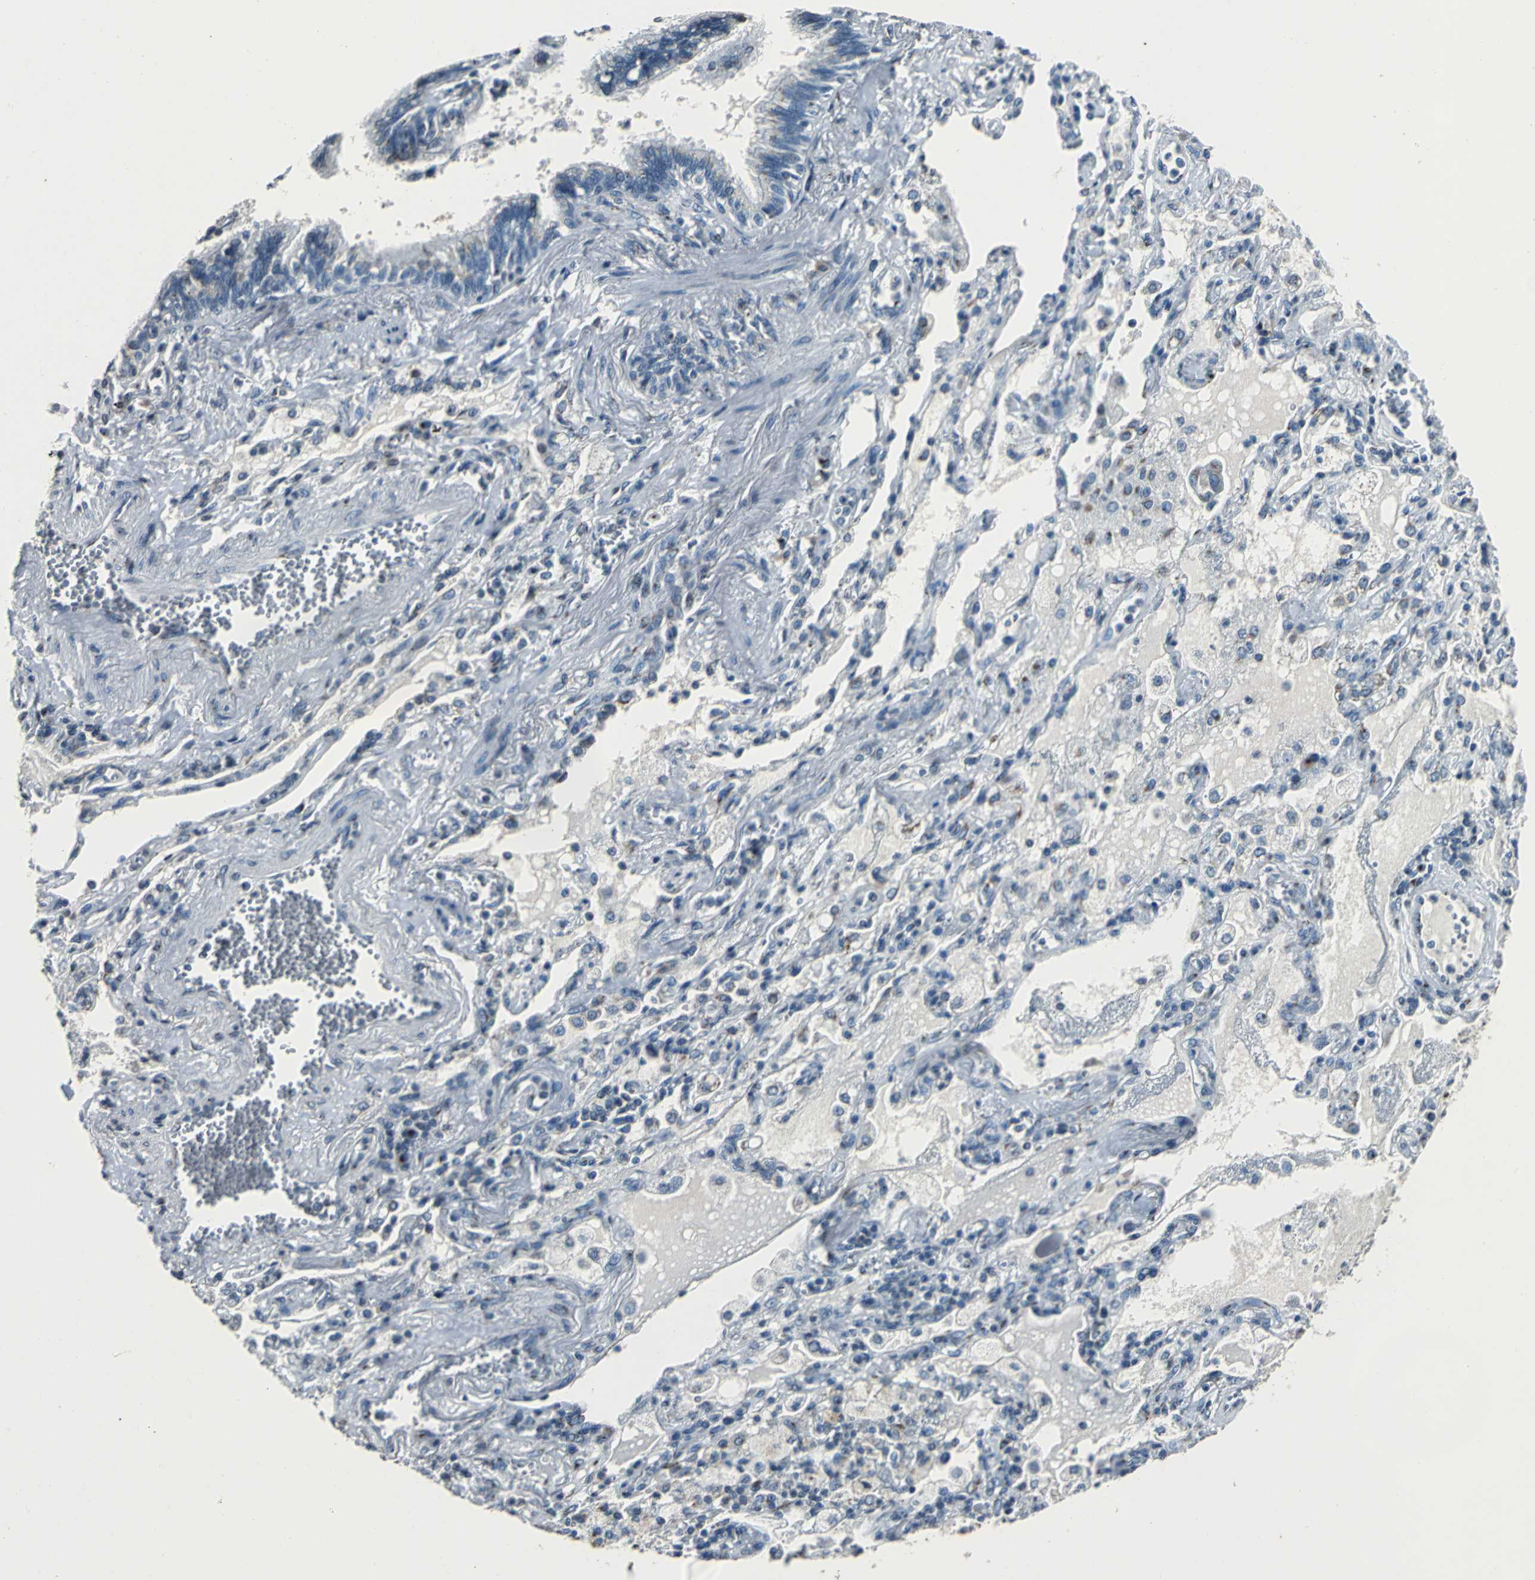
{"staining": {"intensity": "negative", "quantity": "none", "location": "none"}, "tissue": "lung cancer", "cell_type": "Tumor cells", "image_type": "cancer", "snomed": [{"axis": "morphology", "description": "Squamous cell carcinoma, NOS"}, {"axis": "topography", "description": "Lung"}], "caption": "There is no significant expression in tumor cells of lung cancer.", "gene": "TMEM115", "patient": {"sex": "female", "age": 76}}